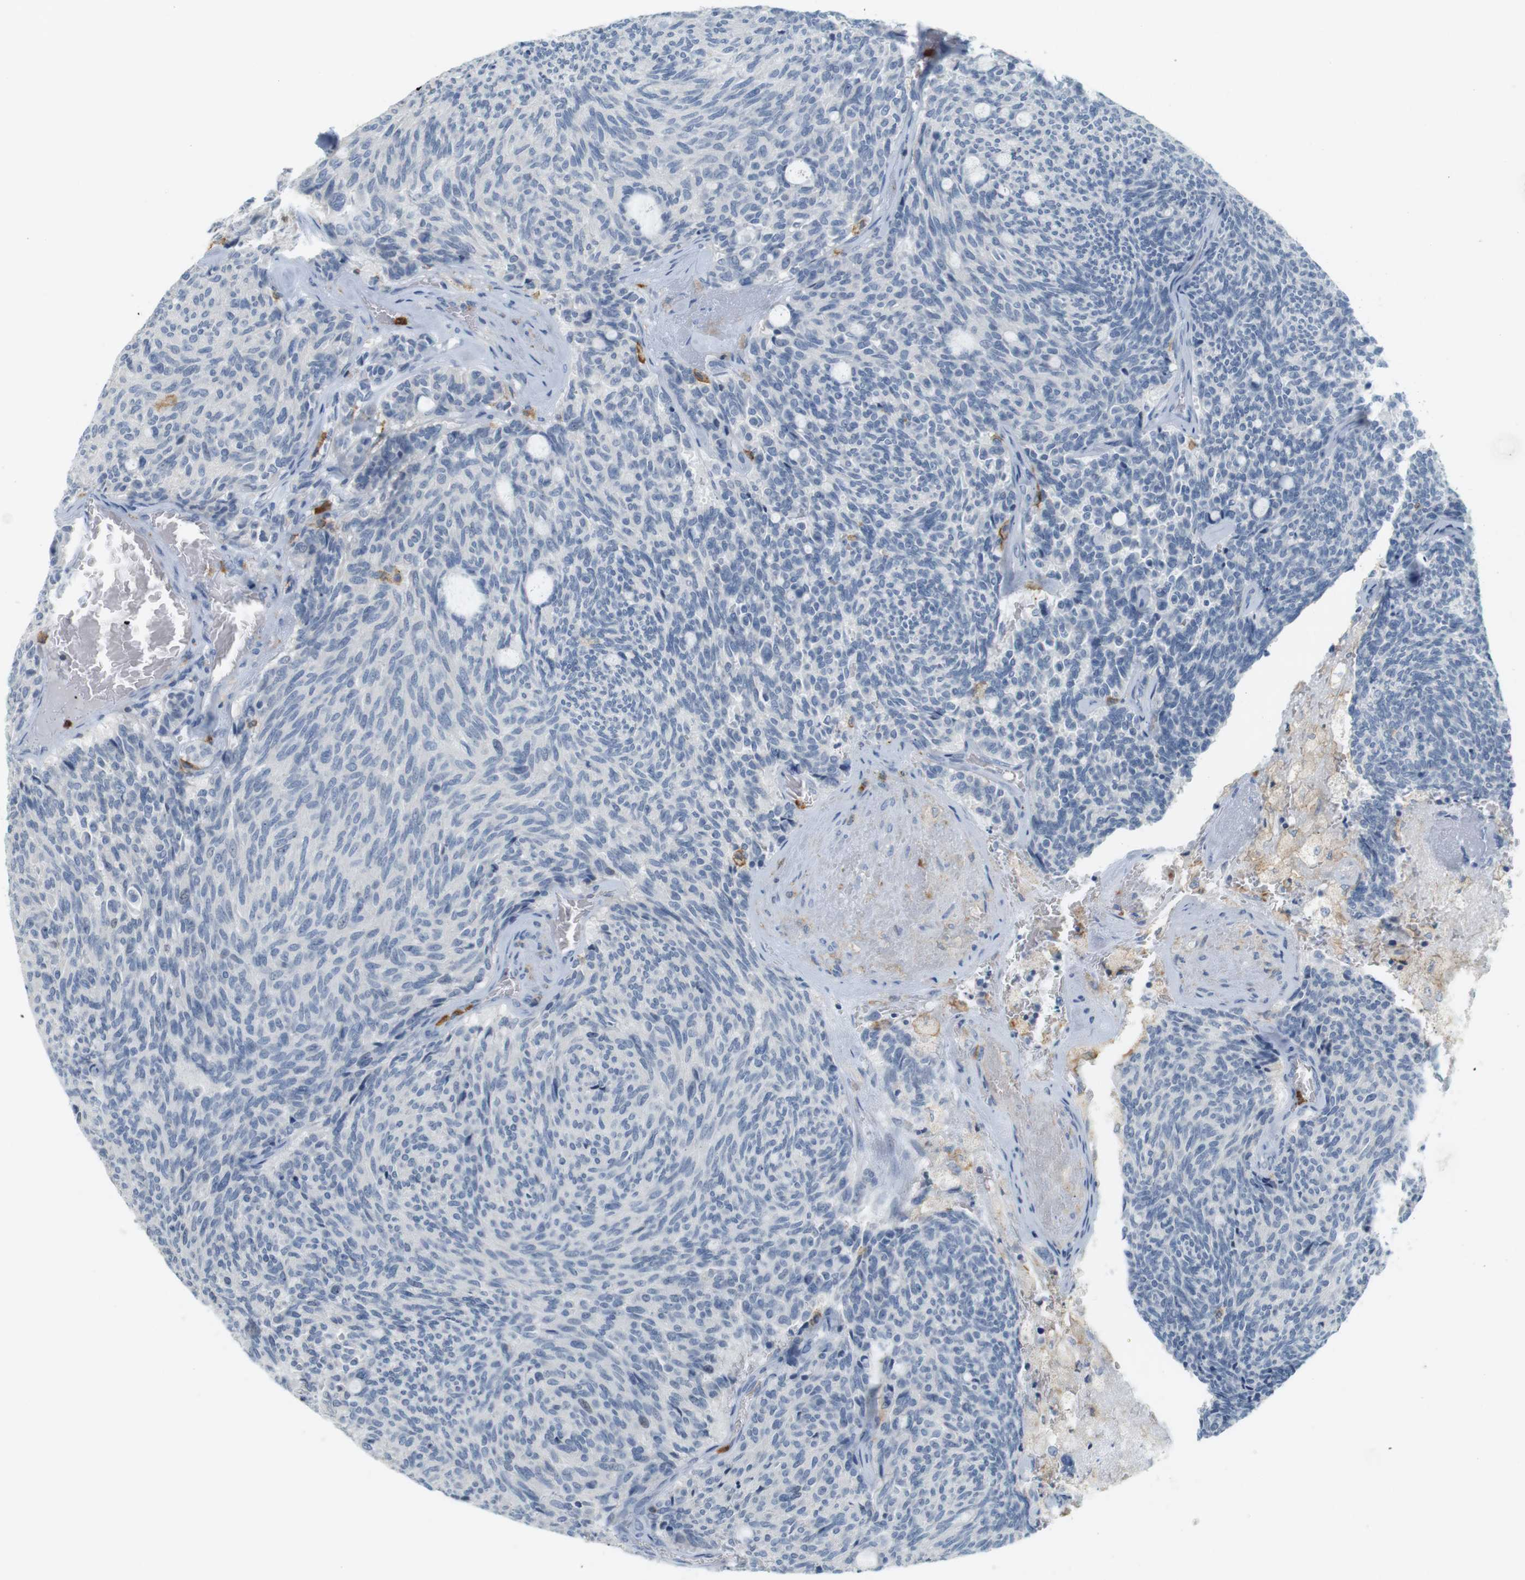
{"staining": {"intensity": "negative", "quantity": "none", "location": "none"}, "tissue": "carcinoid", "cell_type": "Tumor cells", "image_type": "cancer", "snomed": [{"axis": "morphology", "description": "Carcinoid, malignant, NOS"}, {"axis": "topography", "description": "Pancreas"}], "caption": "DAB immunohistochemical staining of malignant carcinoid exhibits no significant staining in tumor cells. Brightfield microscopy of immunohistochemistry stained with DAB (3,3'-diaminobenzidine) (brown) and hematoxylin (blue), captured at high magnification.", "gene": "SIRPA", "patient": {"sex": "female", "age": 54}}